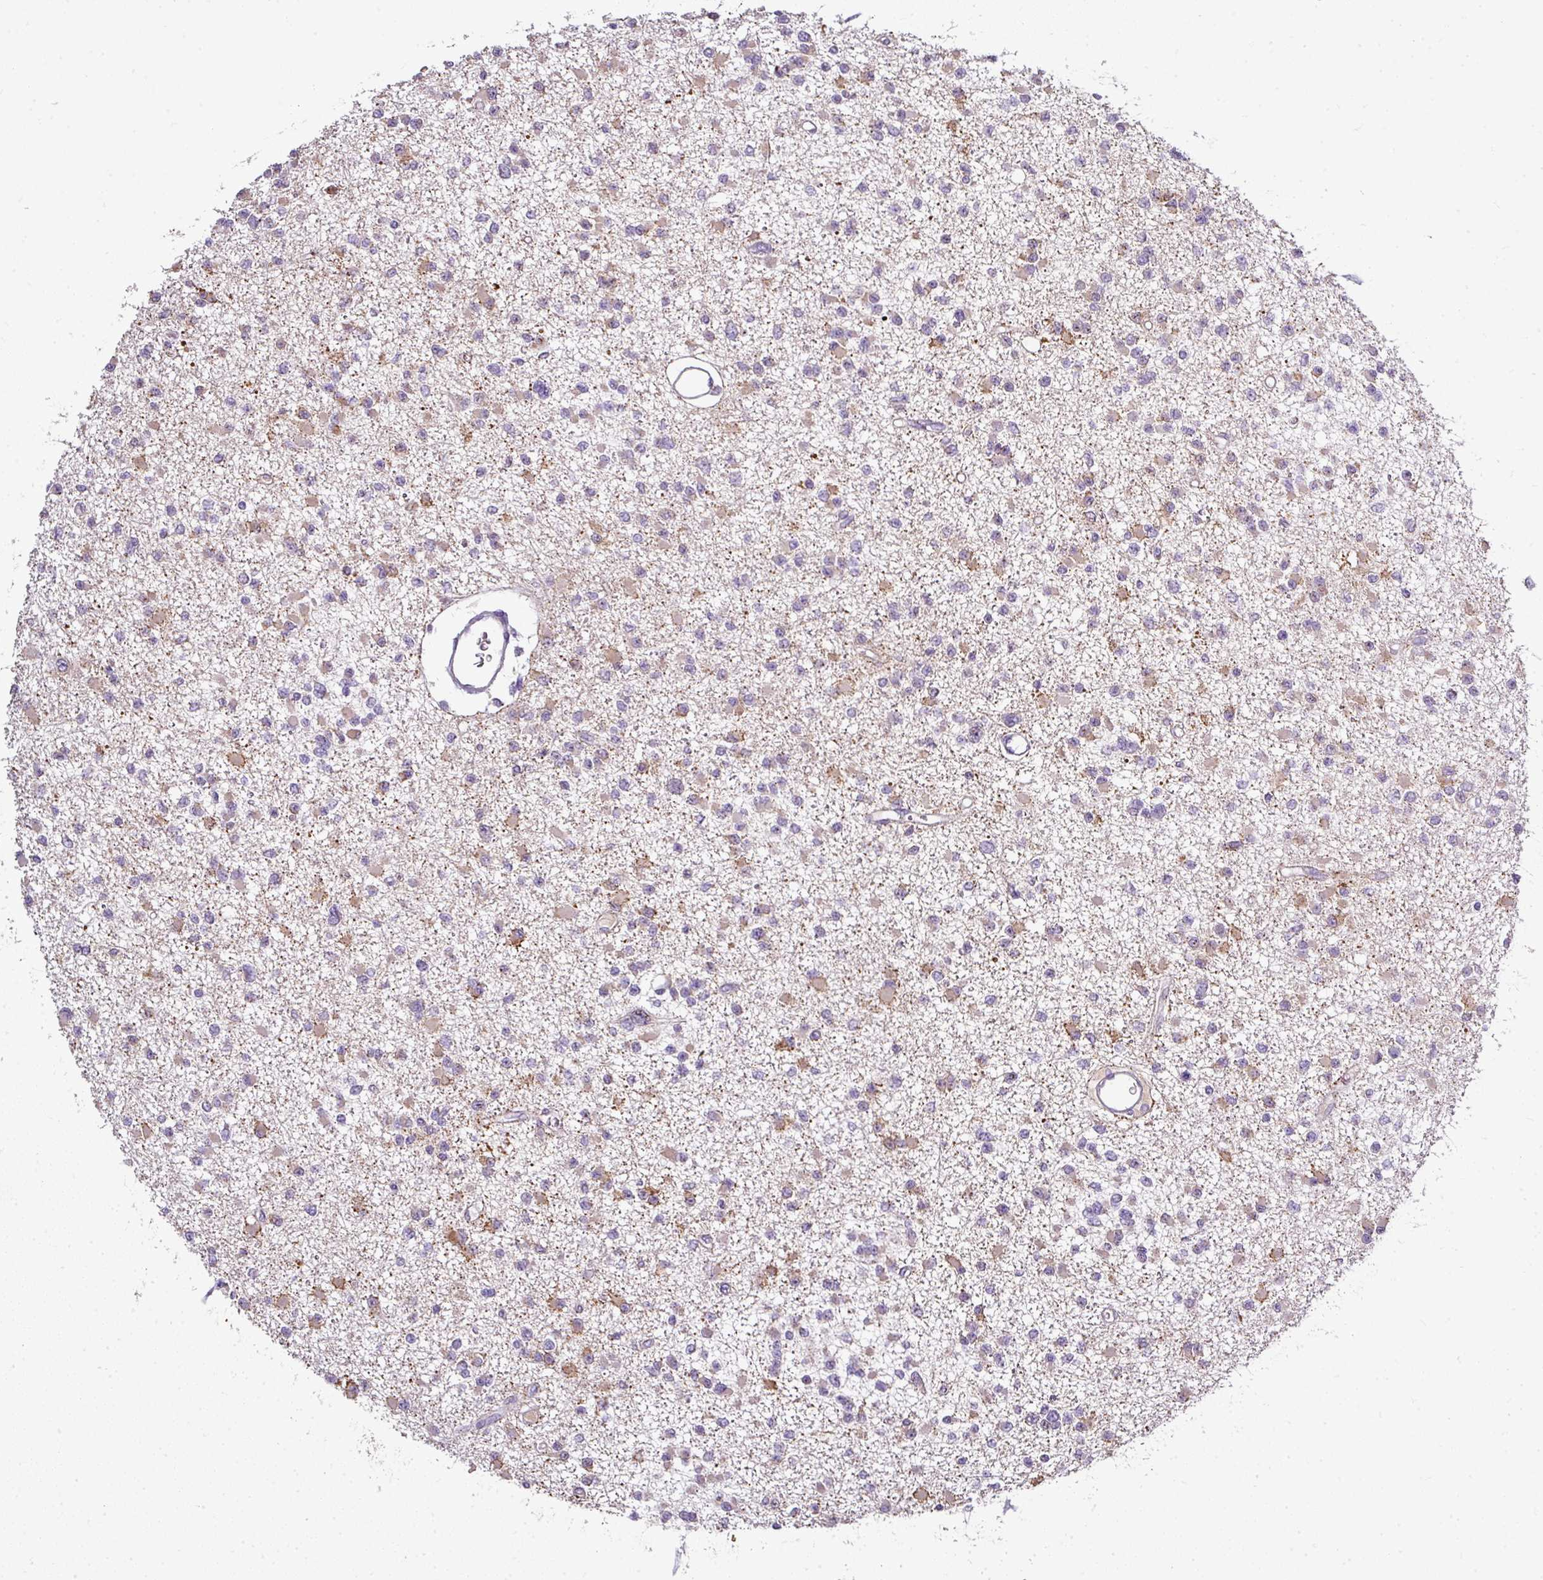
{"staining": {"intensity": "moderate", "quantity": "25%-75%", "location": "cytoplasmic/membranous"}, "tissue": "glioma", "cell_type": "Tumor cells", "image_type": "cancer", "snomed": [{"axis": "morphology", "description": "Glioma, malignant, Low grade"}, {"axis": "topography", "description": "Brain"}], "caption": "DAB (3,3'-diaminobenzidine) immunohistochemical staining of human glioma demonstrates moderate cytoplasmic/membranous protein staining in about 25%-75% of tumor cells.", "gene": "GAN", "patient": {"sex": "female", "age": 22}}